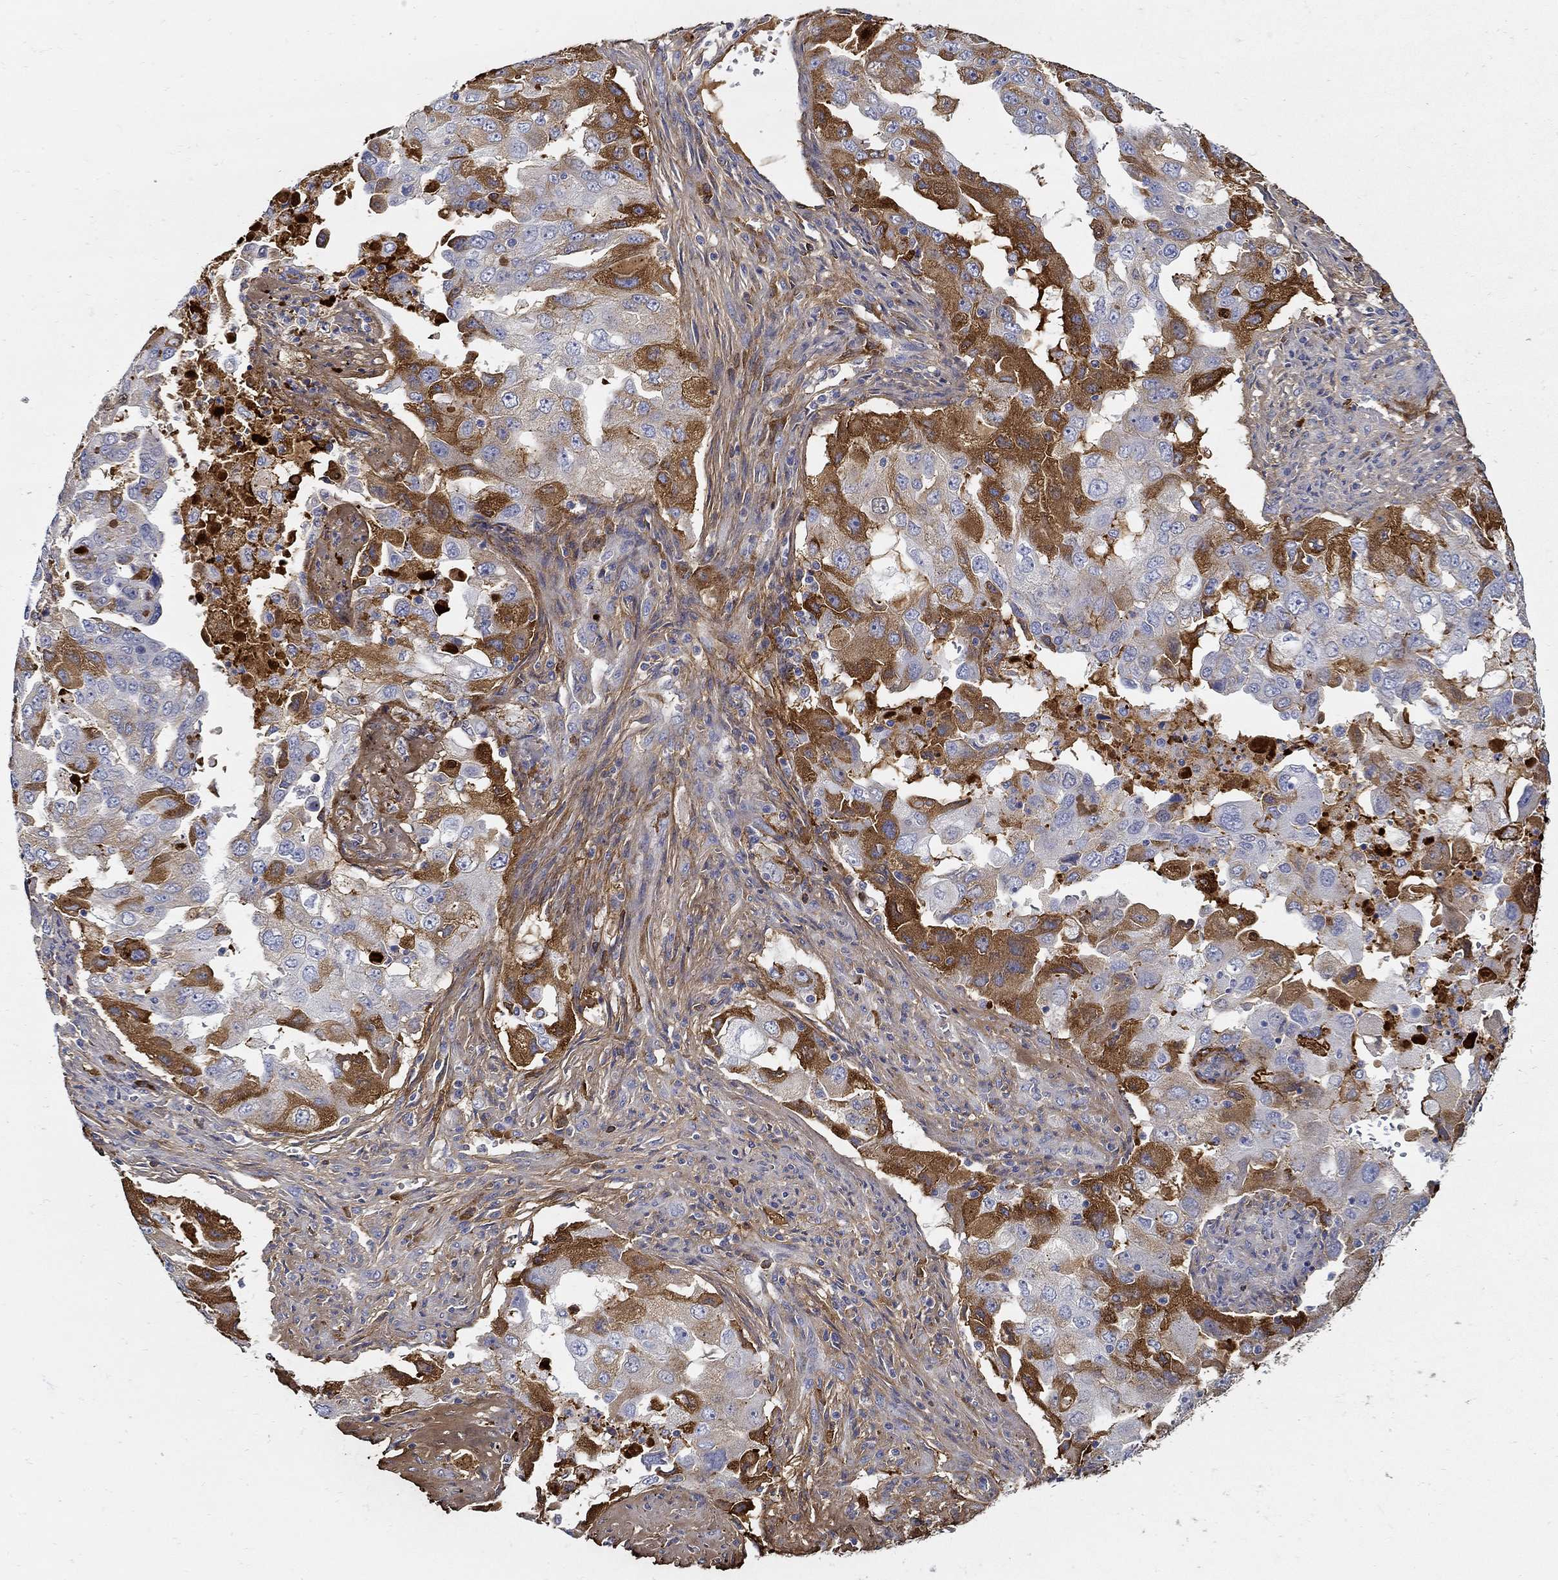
{"staining": {"intensity": "strong", "quantity": "25%-75%", "location": "cytoplasmic/membranous"}, "tissue": "lung cancer", "cell_type": "Tumor cells", "image_type": "cancer", "snomed": [{"axis": "morphology", "description": "Adenocarcinoma, NOS"}, {"axis": "topography", "description": "Lung"}], "caption": "Protein analysis of lung adenocarcinoma tissue exhibits strong cytoplasmic/membranous expression in about 25%-75% of tumor cells. The protein is stained brown, and the nuclei are stained in blue (DAB (3,3'-diaminobenzidine) IHC with brightfield microscopy, high magnification).", "gene": "TGFBI", "patient": {"sex": "female", "age": 61}}